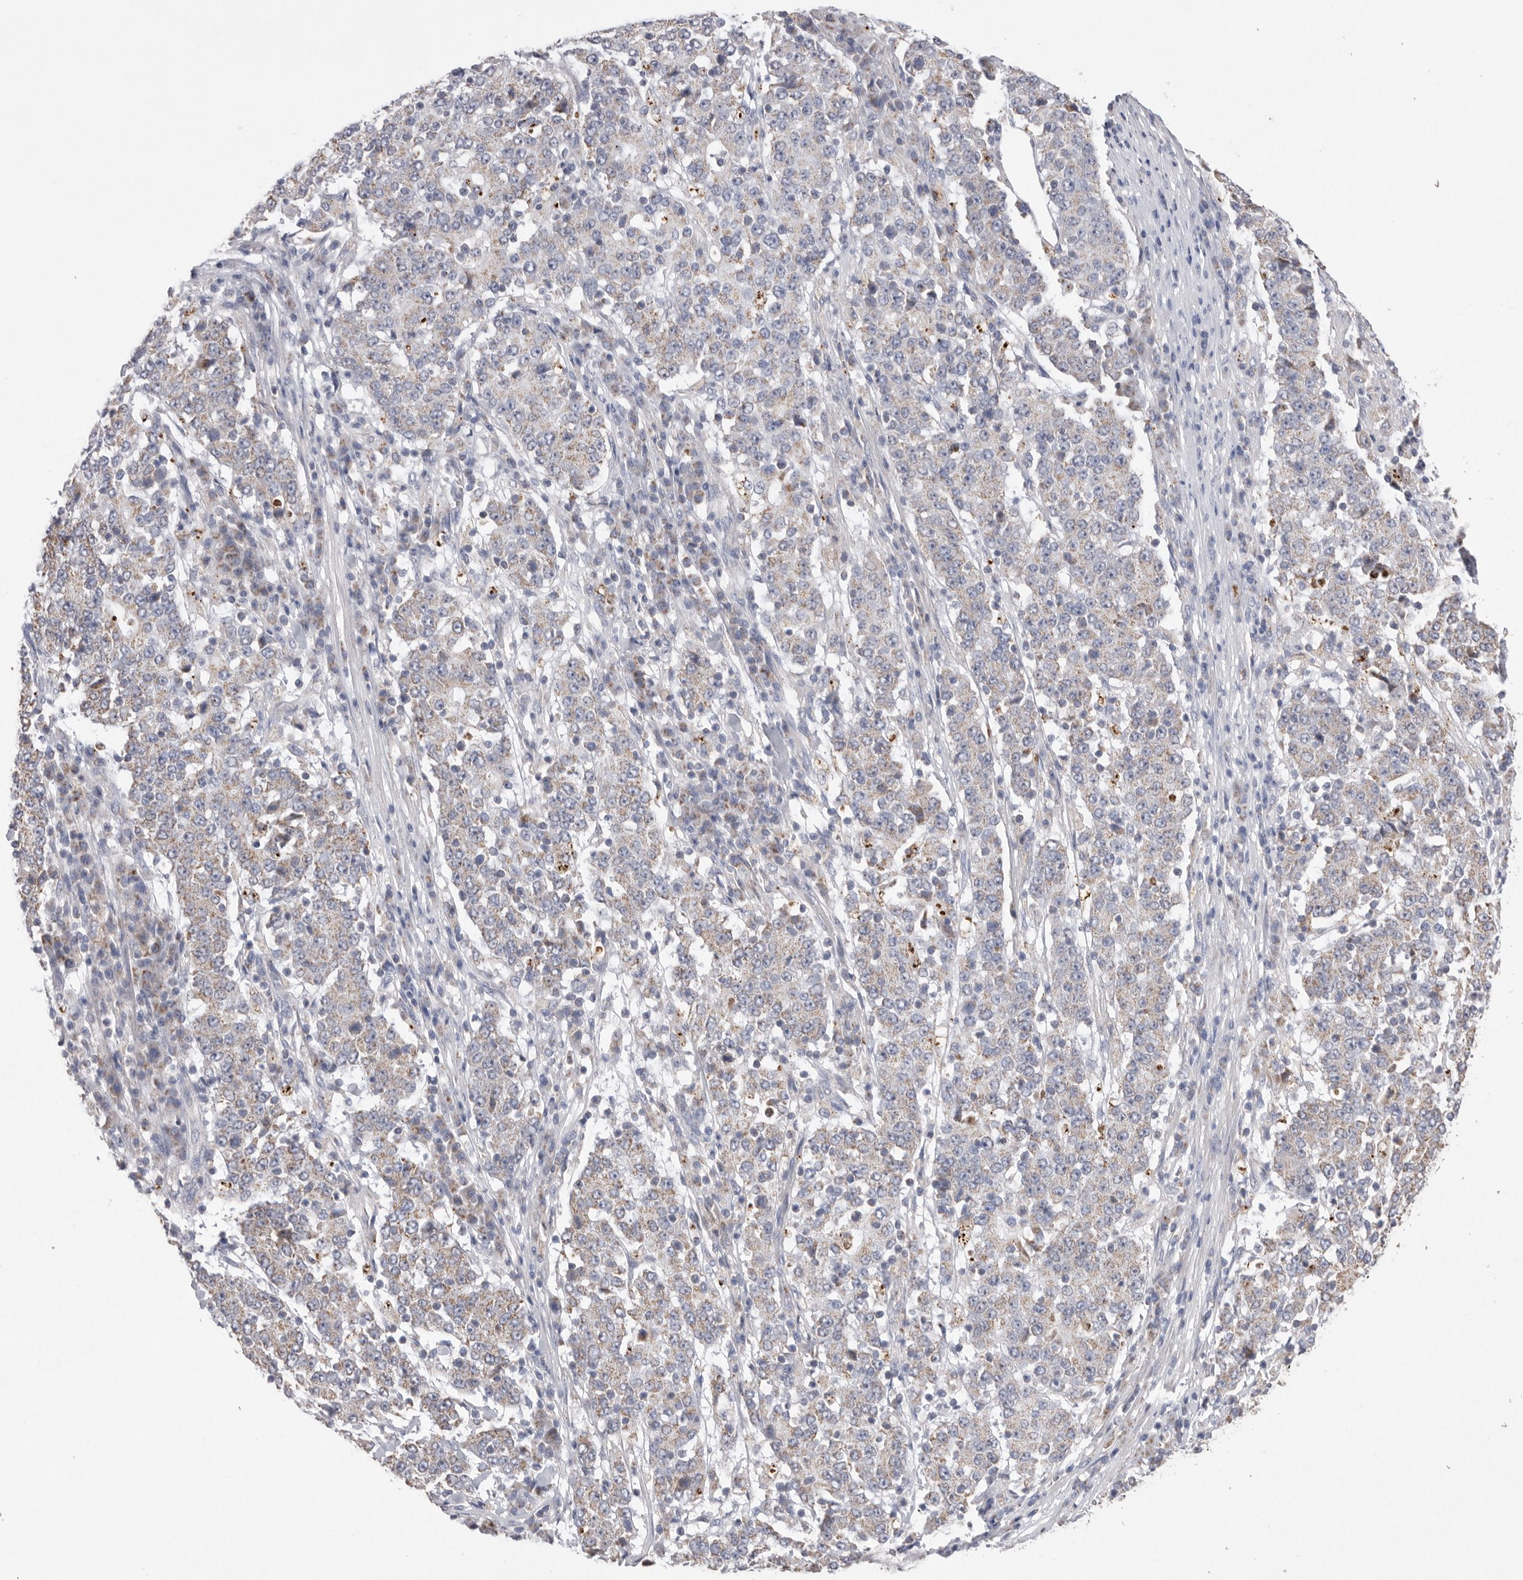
{"staining": {"intensity": "weak", "quantity": "<25%", "location": "cytoplasmic/membranous"}, "tissue": "stomach cancer", "cell_type": "Tumor cells", "image_type": "cancer", "snomed": [{"axis": "morphology", "description": "Adenocarcinoma, NOS"}, {"axis": "topography", "description": "Stomach"}], "caption": "Immunohistochemistry of stomach cancer (adenocarcinoma) exhibits no expression in tumor cells.", "gene": "VDAC3", "patient": {"sex": "male", "age": 59}}